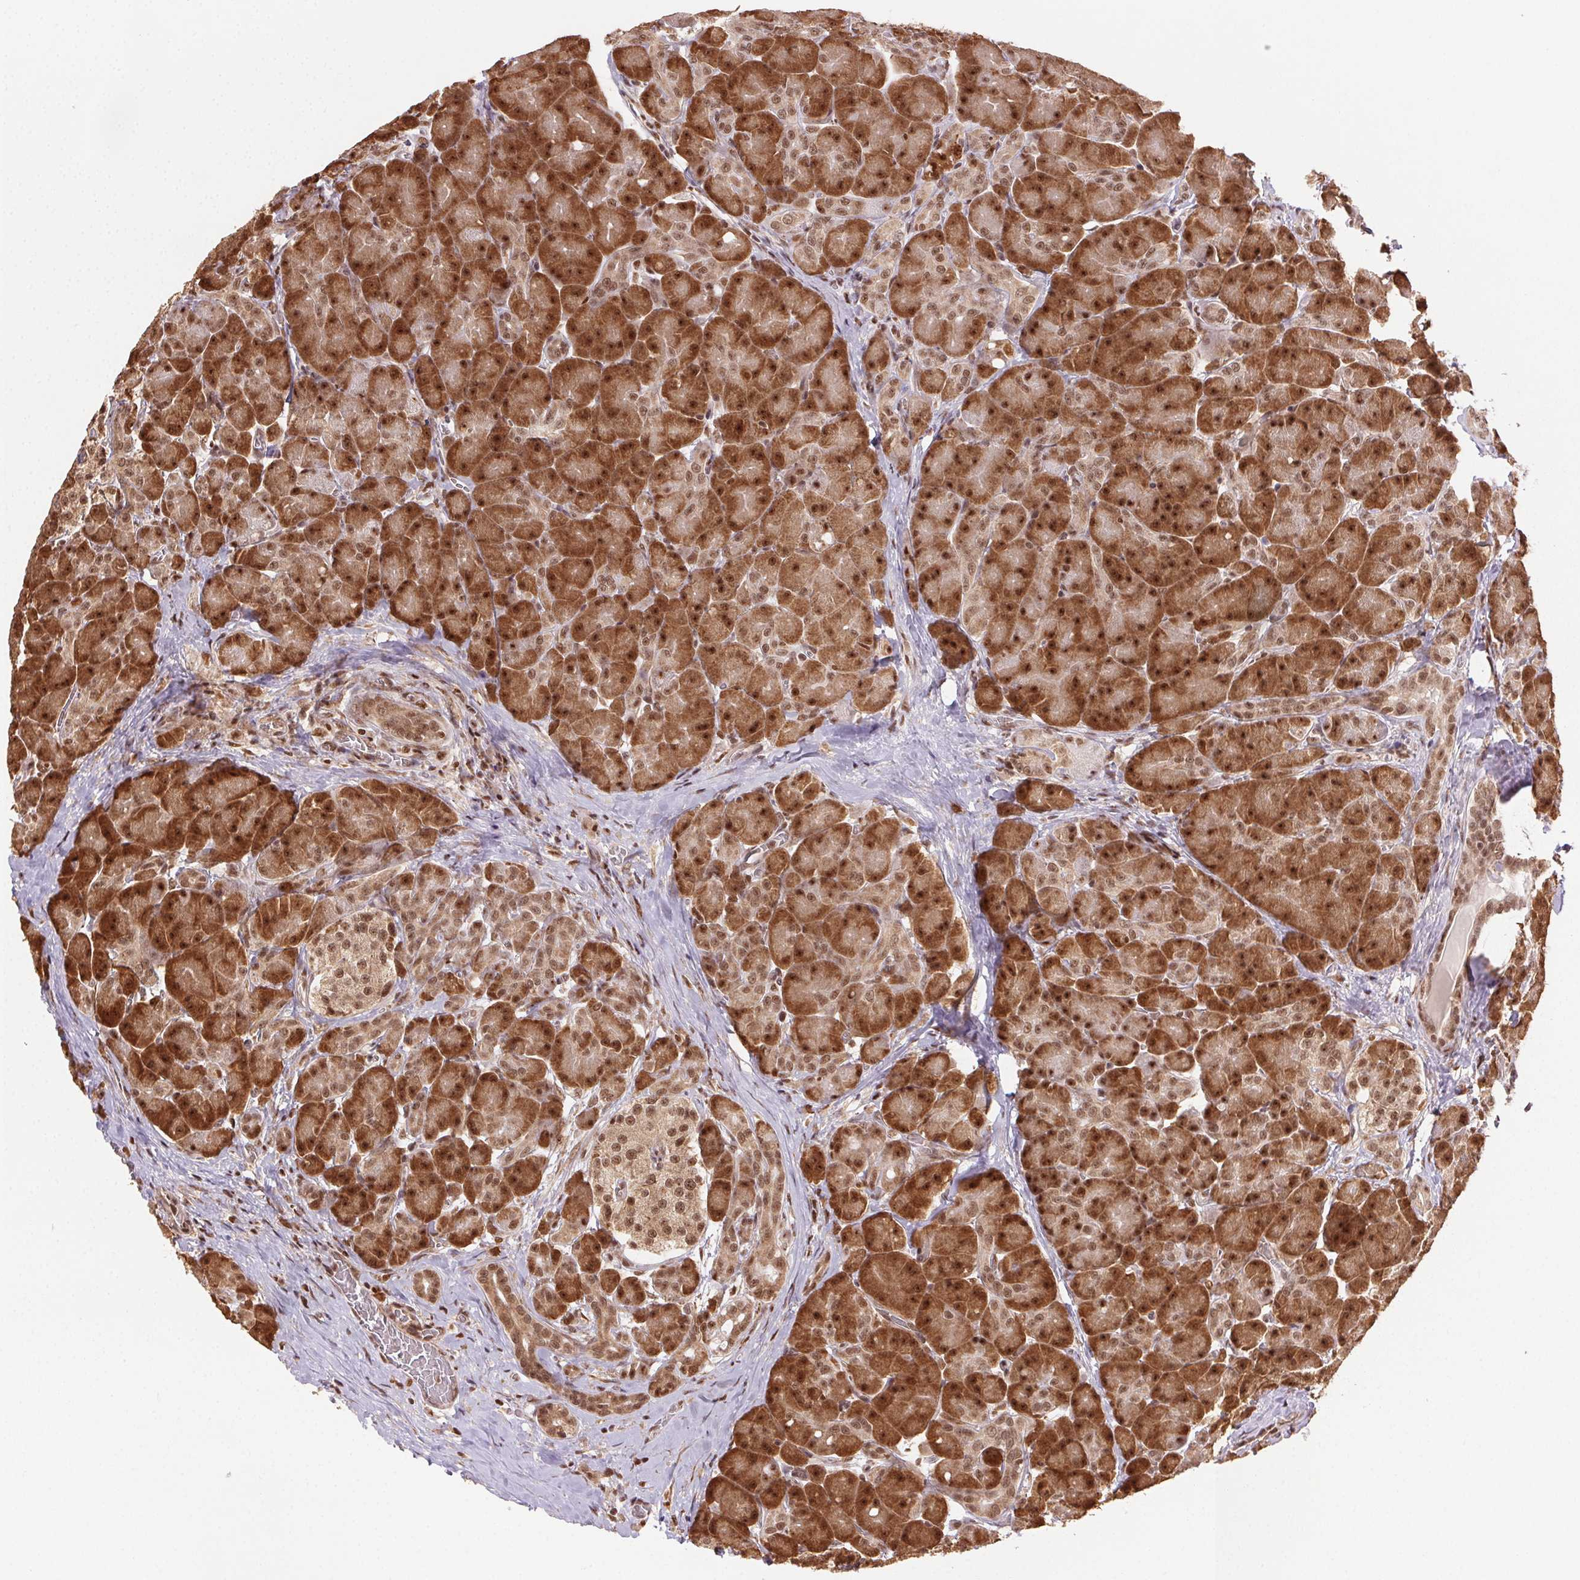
{"staining": {"intensity": "strong", "quantity": ">75%", "location": "cytoplasmic/membranous,nuclear"}, "tissue": "pancreas", "cell_type": "Exocrine glandular cells", "image_type": "normal", "snomed": [{"axis": "morphology", "description": "Normal tissue, NOS"}, {"axis": "topography", "description": "Pancreas"}], "caption": "Protein positivity by immunohistochemistry displays strong cytoplasmic/membranous,nuclear positivity in about >75% of exocrine glandular cells in normal pancreas.", "gene": "TREML4", "patient": {"sex": "male", "age": 55}}